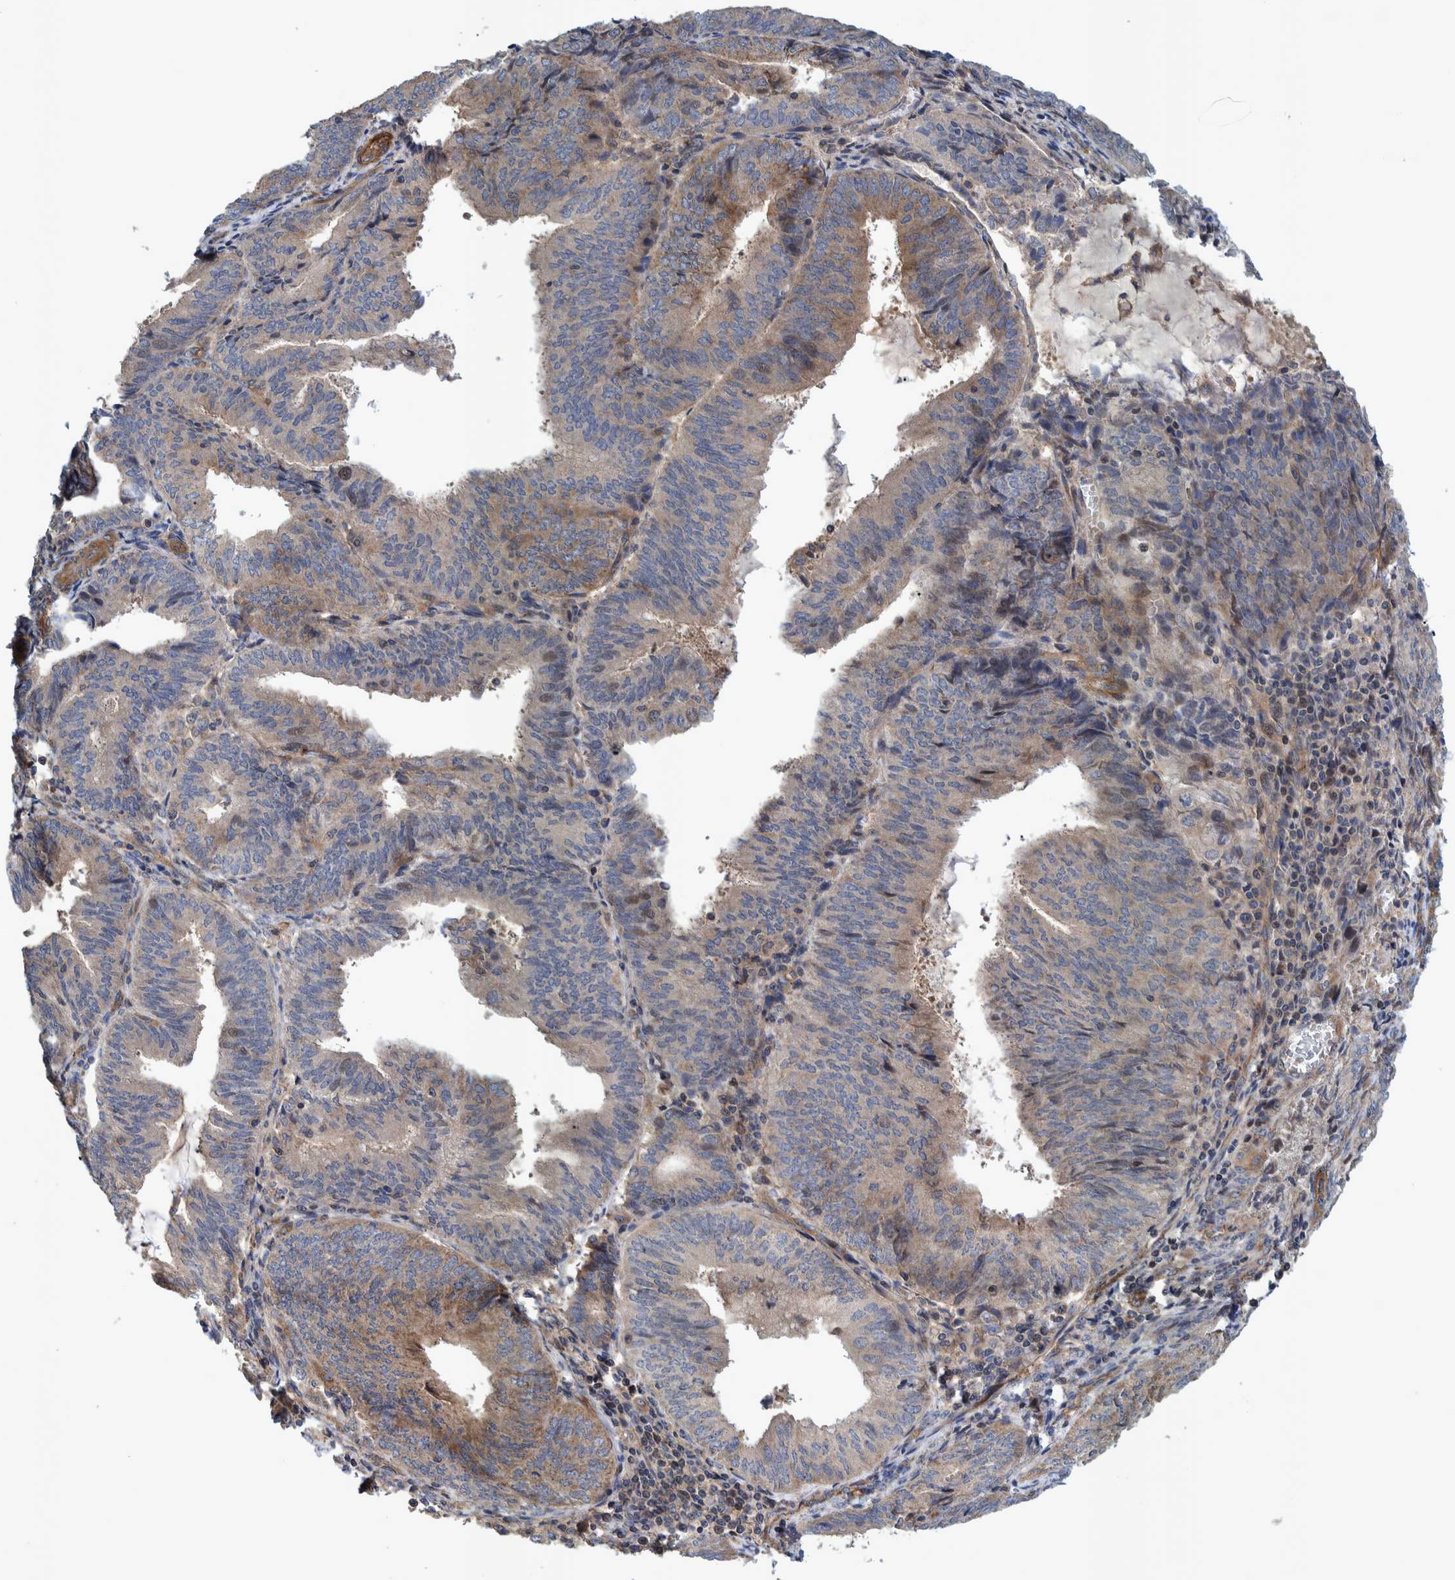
{"staining": {"intensity": "moderate", "quantity": "<25%", "location": "cytoplasmic/membranous"}, "tissue": "endometrial cancer", "cell_type": "Tumor cells", "image_type": "cancer", "snomed": [{"axis": "morphology", "description": "Adenocarcinoma, NOS"}, {"axis": "topography", "description": "Endometrium"}], "caption": "Immunohistochemical staining of endometrial cancer (adenocarcinoma) demonstrates low levels of moderate cytoplasmic/membranous staining in approximately <25% of tumor cells.", "gene": "GRPEL2", "patient": {"sex": "female", "age": 81}}